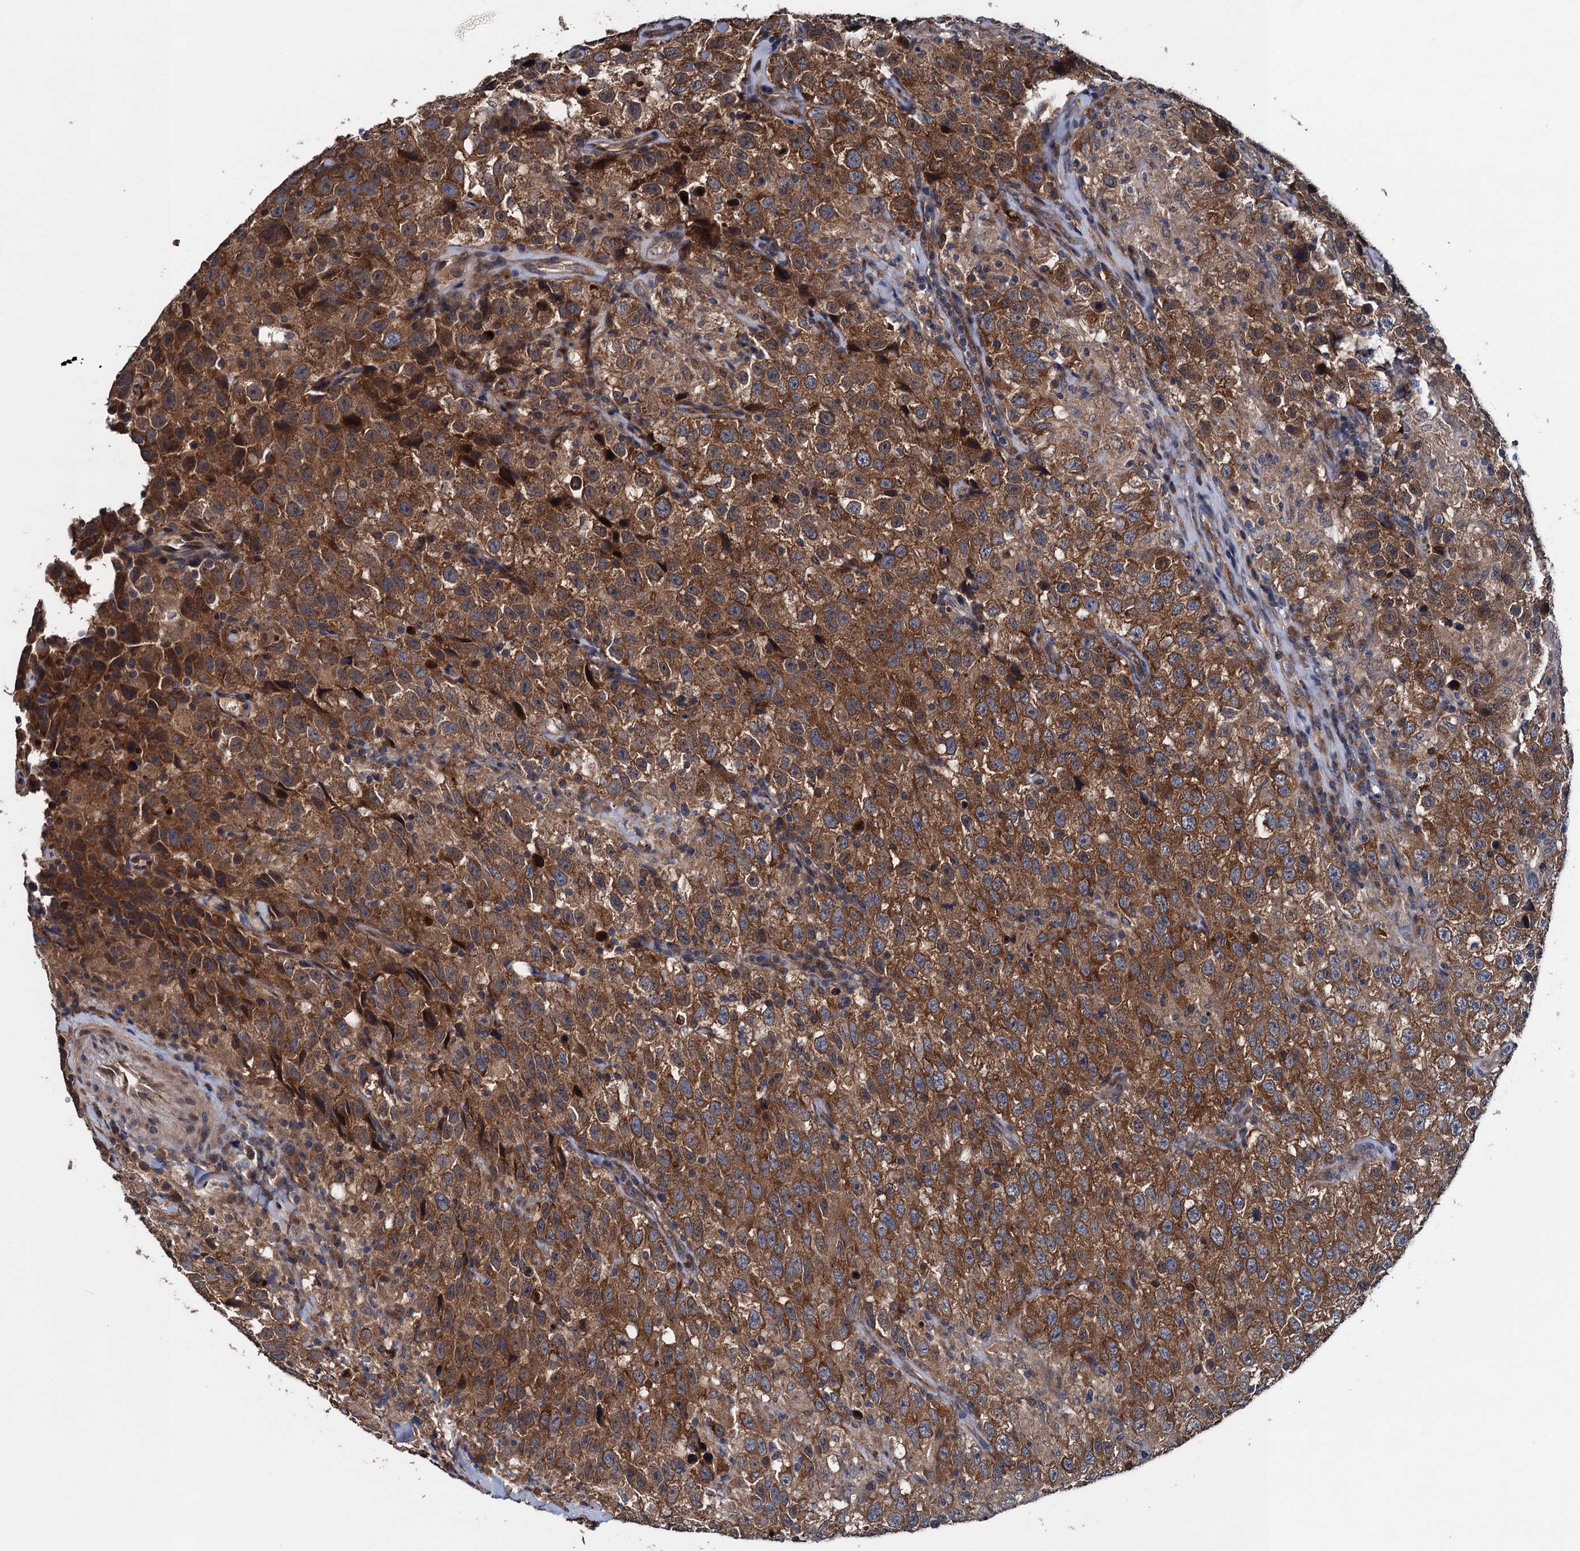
{"staining": {"intensity": "moderate", "quantity": ">75%", "location": "cytoplasmic/membranous"}, "tissue": "testis cancer", "cell_type": "Tumor cells", "image_type": "cancer", "snomed": [{"axis": "morphology", "description": "Seminoma, NOS"}, {"axis": "topography", "description": "Testis"}], "caption": "Testis cancer (seminoma) was stained to show a protein in brown. There is medium levels of moderate cytoplasmic/membranous positivity in approximately >75% of tumor cells.", "gene": "BLTP3B", "patient": {"sex": "male", "age": 41}}